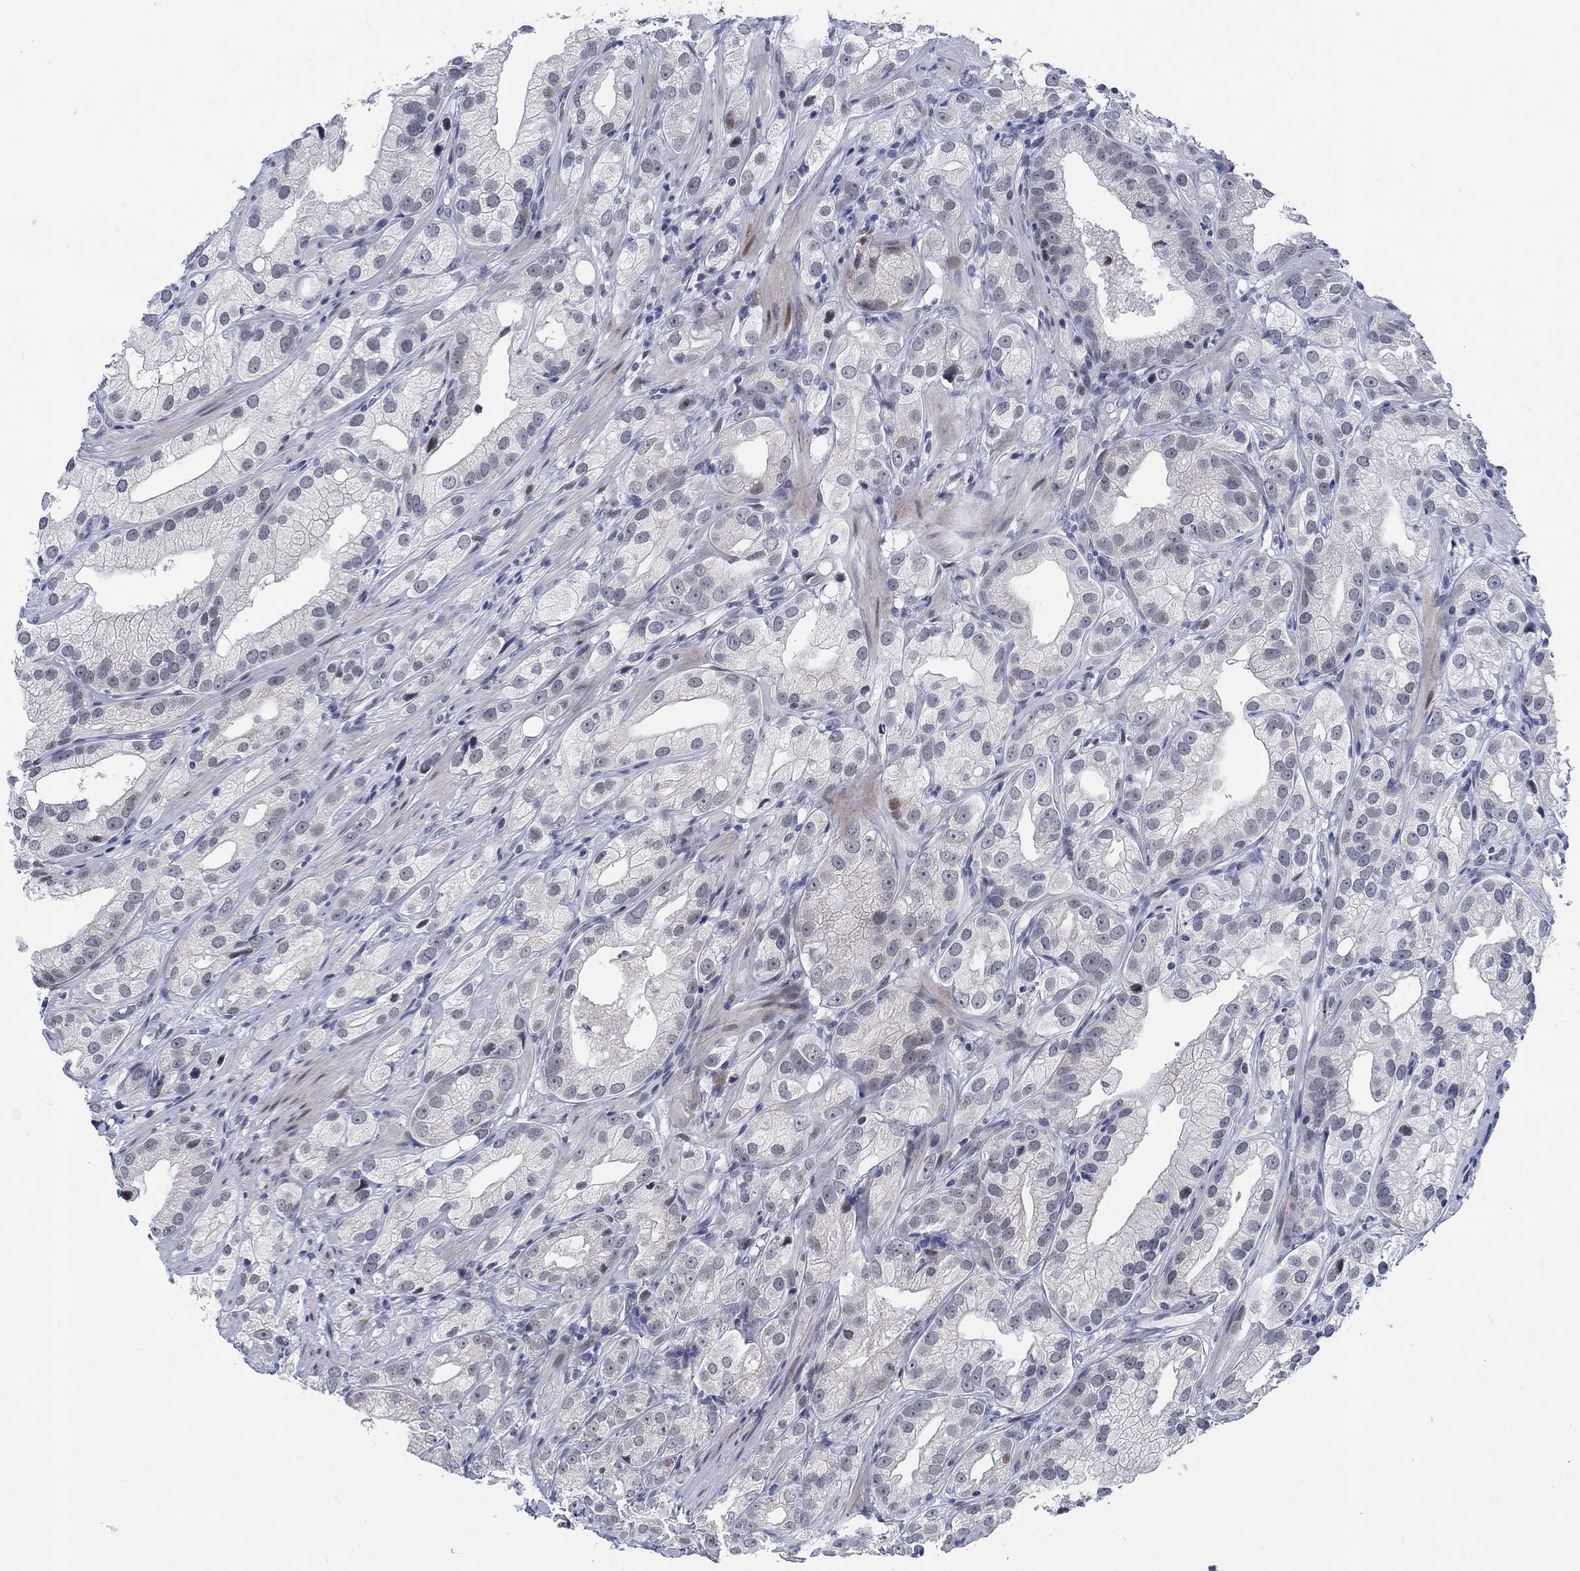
{"staining": {"intensity": "negative", "quantity": "none", "location": "none"}, "tissue": "prostate cancer", "cell_type": "Tumor cells", "image_type": "cancer", "snomed": [{"axis": "morphology", "description": "Adenocarcinoma, High grade"}, {"axis": "topography", "description": "Prostate and seminal vesicle, NOS"}], "caption": "This is an IHC image of human prostate cancer. There is no positivity in tumor cells.", "gene": "NEU3", "patient": {"sex": "male", "age": 62}}